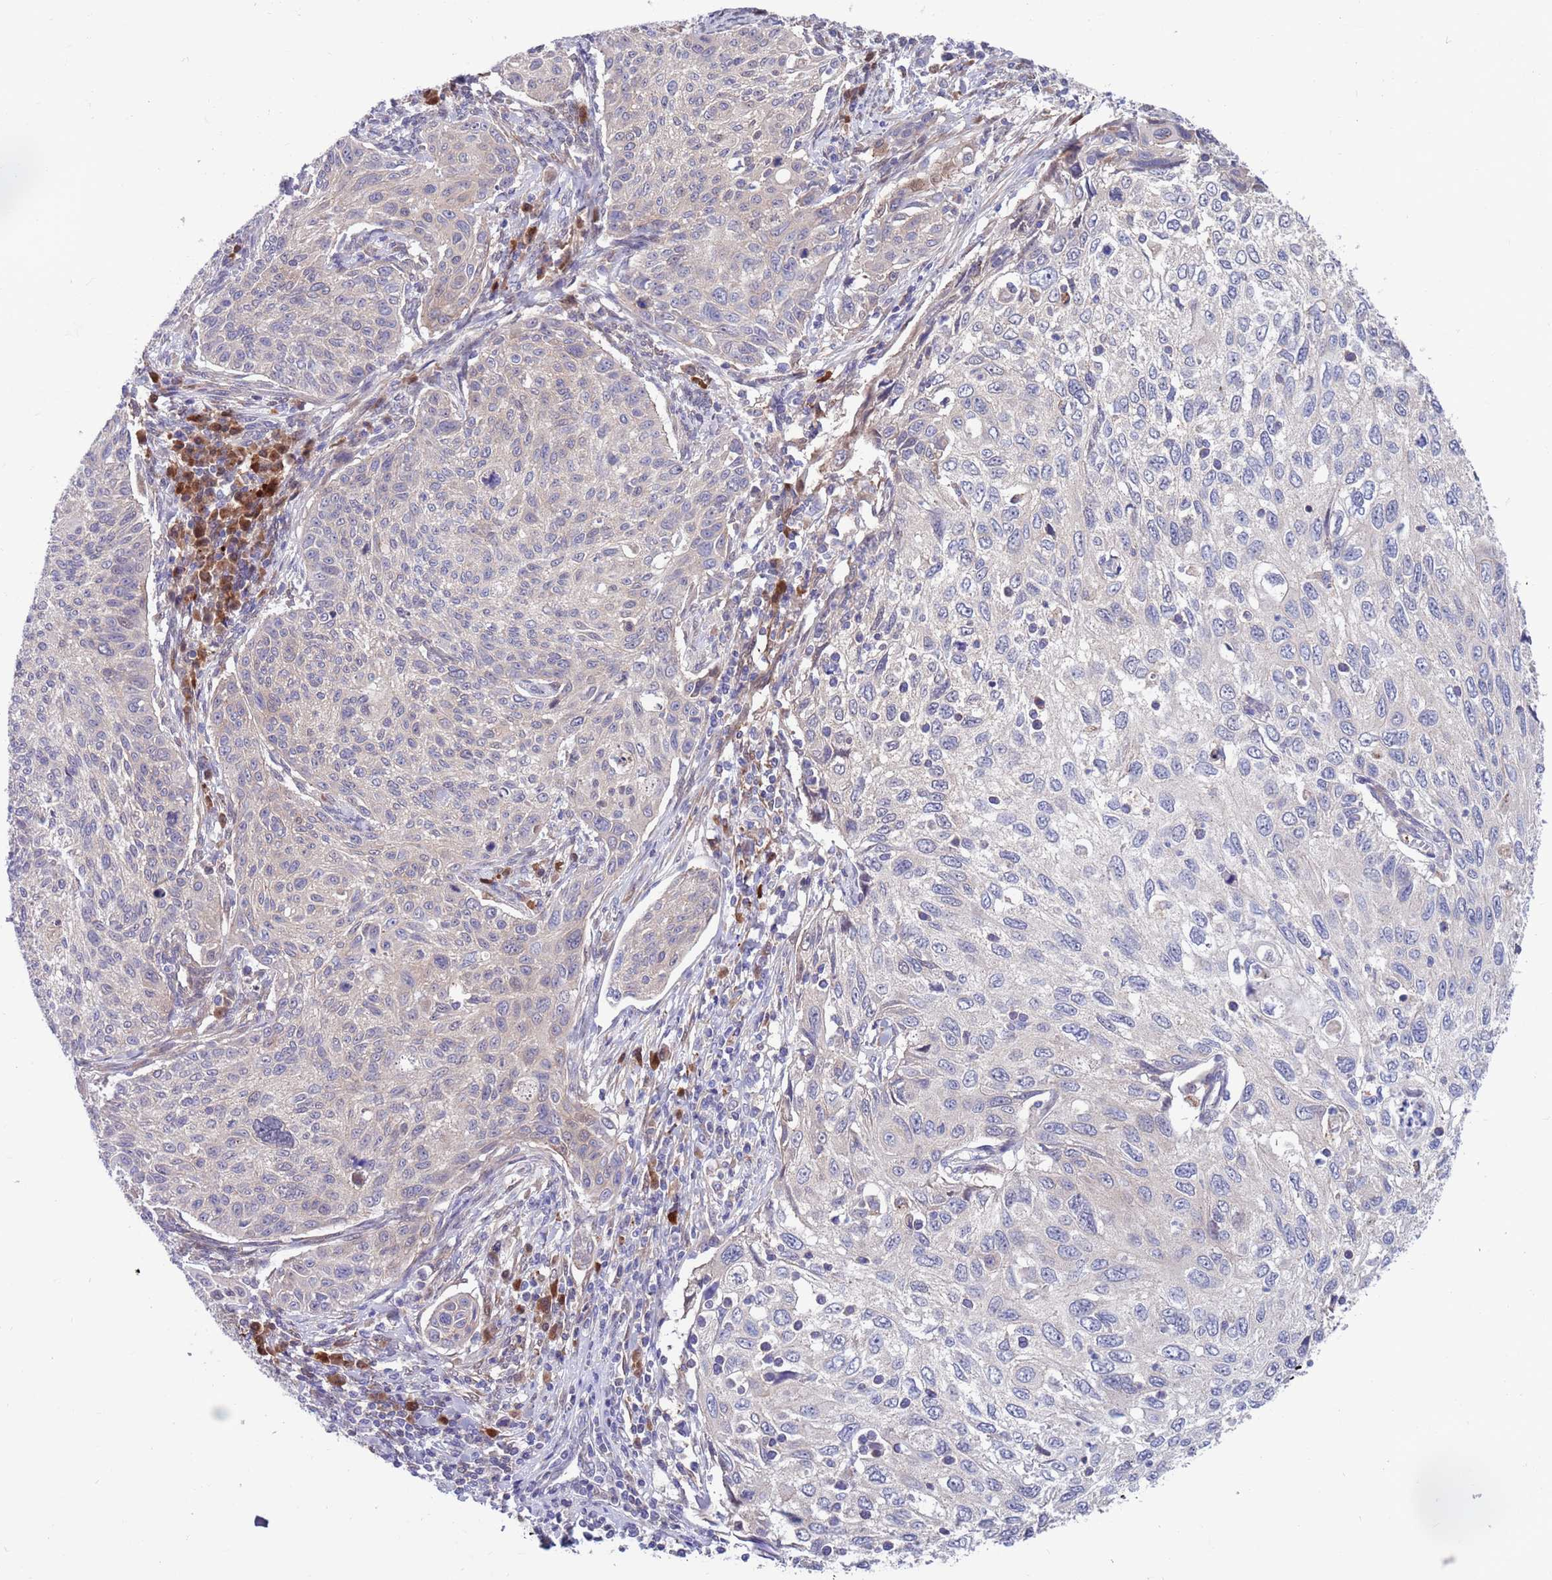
{"staining": {"intensity": "negative", "quantity": "none", "location": "none"}, "tissue": "cervical cancer", "cell_type": "Tumor cells", "image_type": "cancer", "snomed": [{"axis": "morphology", "description": "Squamous cell carcinoma, NOS"}, {"axis": "topography", "description": "Cervix"}], "caption": "DAB immunohistochemical staining of human squamous cell carcinoma (cervical) shows no significant positivity in tumor cells. (DAB immunohistochemistry, high magnification).", "gene": "KLHL29", "patient": {"sex": "female", "age": 70}}